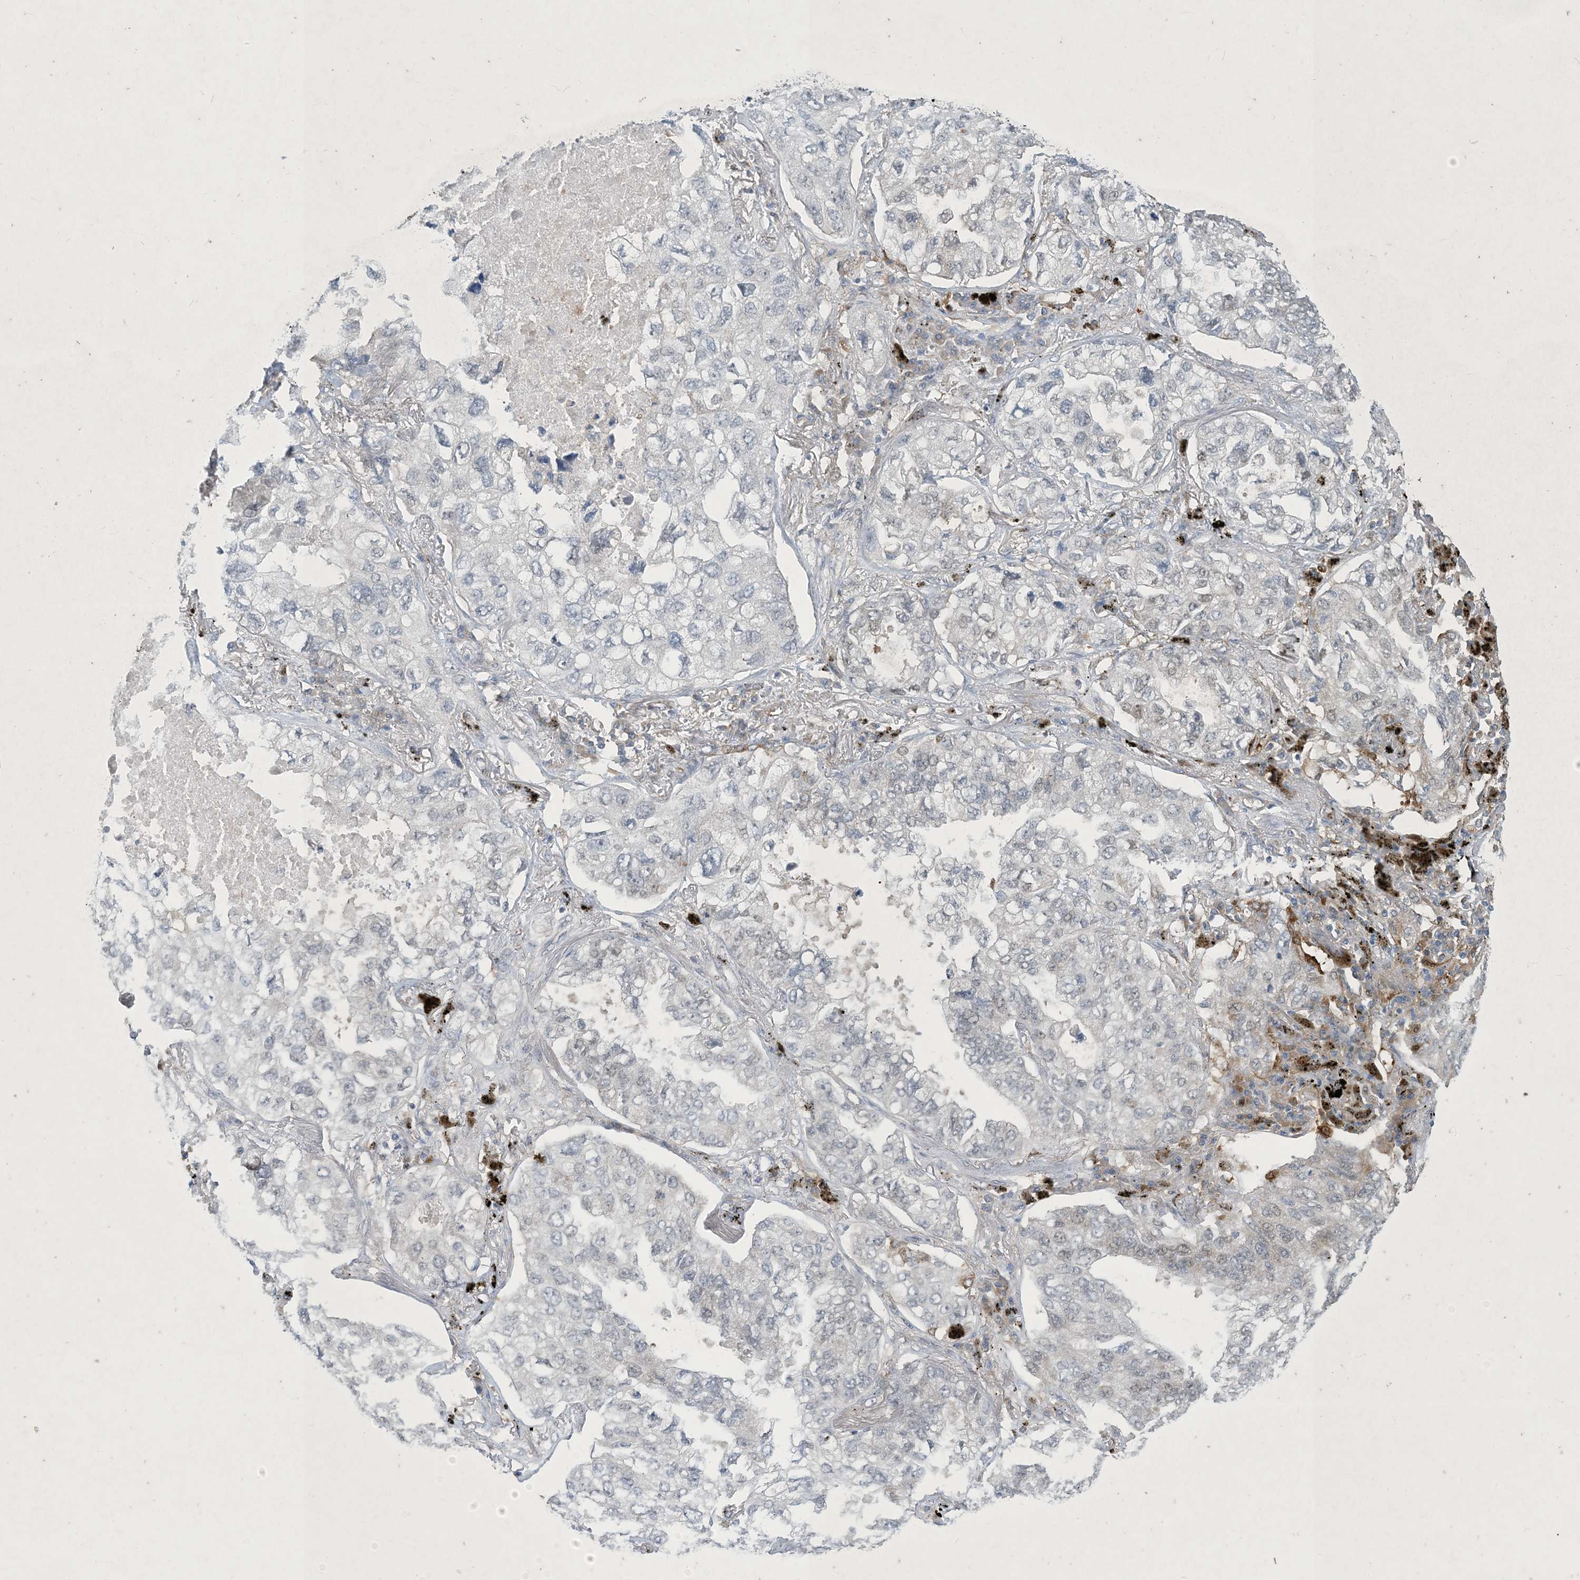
{"staining": {"intensity": "weak", "quantity": "<25%", "location": "cytoplasmic/membranous"}, "tissue": "lung cancer", "cell_type": "Tumor cells", "image_type": "cancer", "snomed": [{"axis": "morphology", "description": "Adenocarcinoma, NOS"}, {"axis": "topography", "description": "Lung"}], "caption": "Immunohistochemistry (IHC) micrograph of neoplastic tissue: lung cancer stained with DAB (3,3'-diaminobenzidine) displays no significant protein positivity in tumor cells.", "gene": "CDS1", "patient": {"sex": "male", "age": 65}}